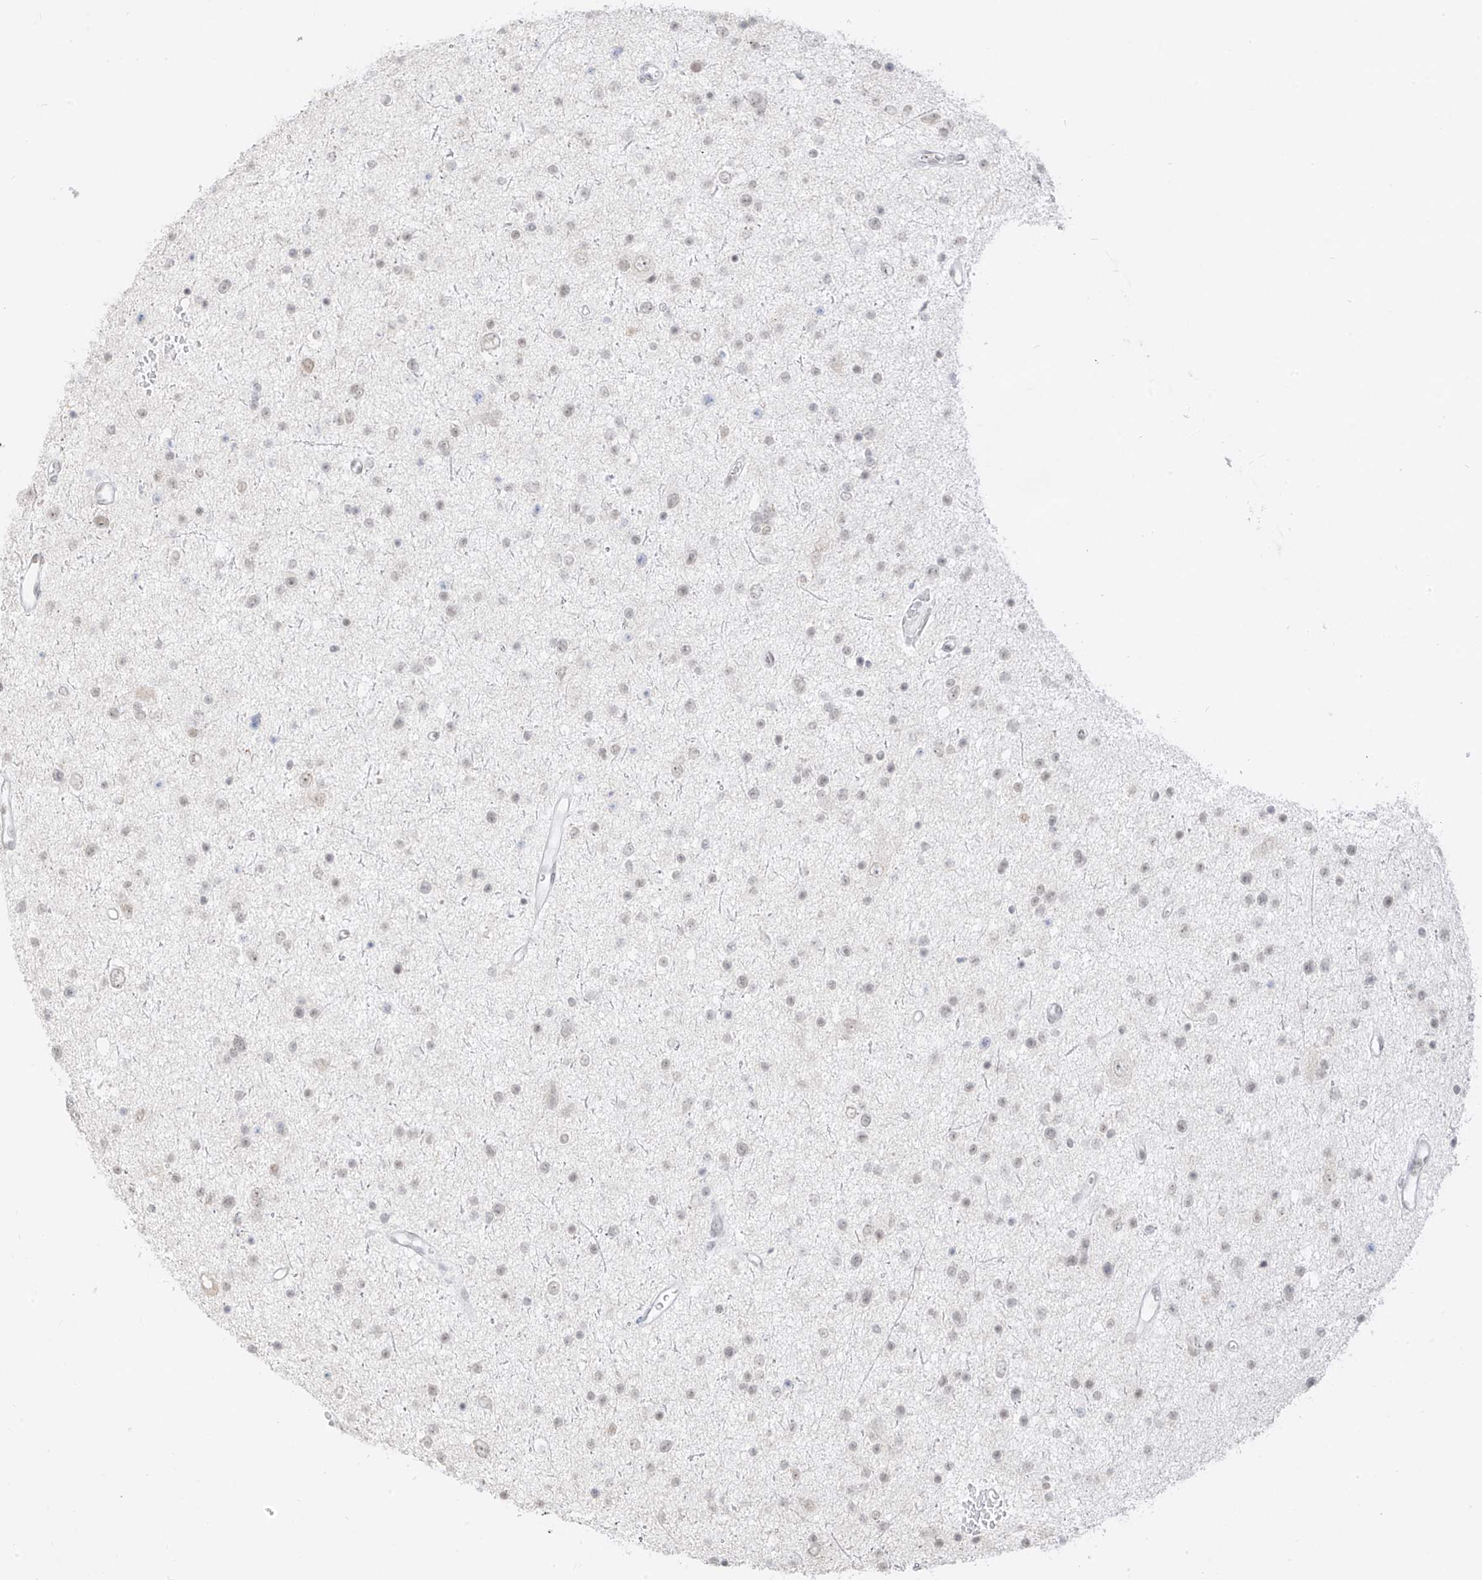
{"staining": {"intensity": "negative", "quantity": "none", "location": "none"}, "tissue": "glioma", "cell_type": "Tumor cells", "image_type": "cancer", "snomed": [{"axis": "morphology", "description": "Glioma, malignant, Low grade"}, {"axis": "topography", "description": "Brain"}], "caption": "High power microscopy micrograph of an immunohistochemistry image of glioma, revealing no significant staining in tumor cells.", "gene": "SUPT5H", "patient": {"sex": "female", "age": 37}}